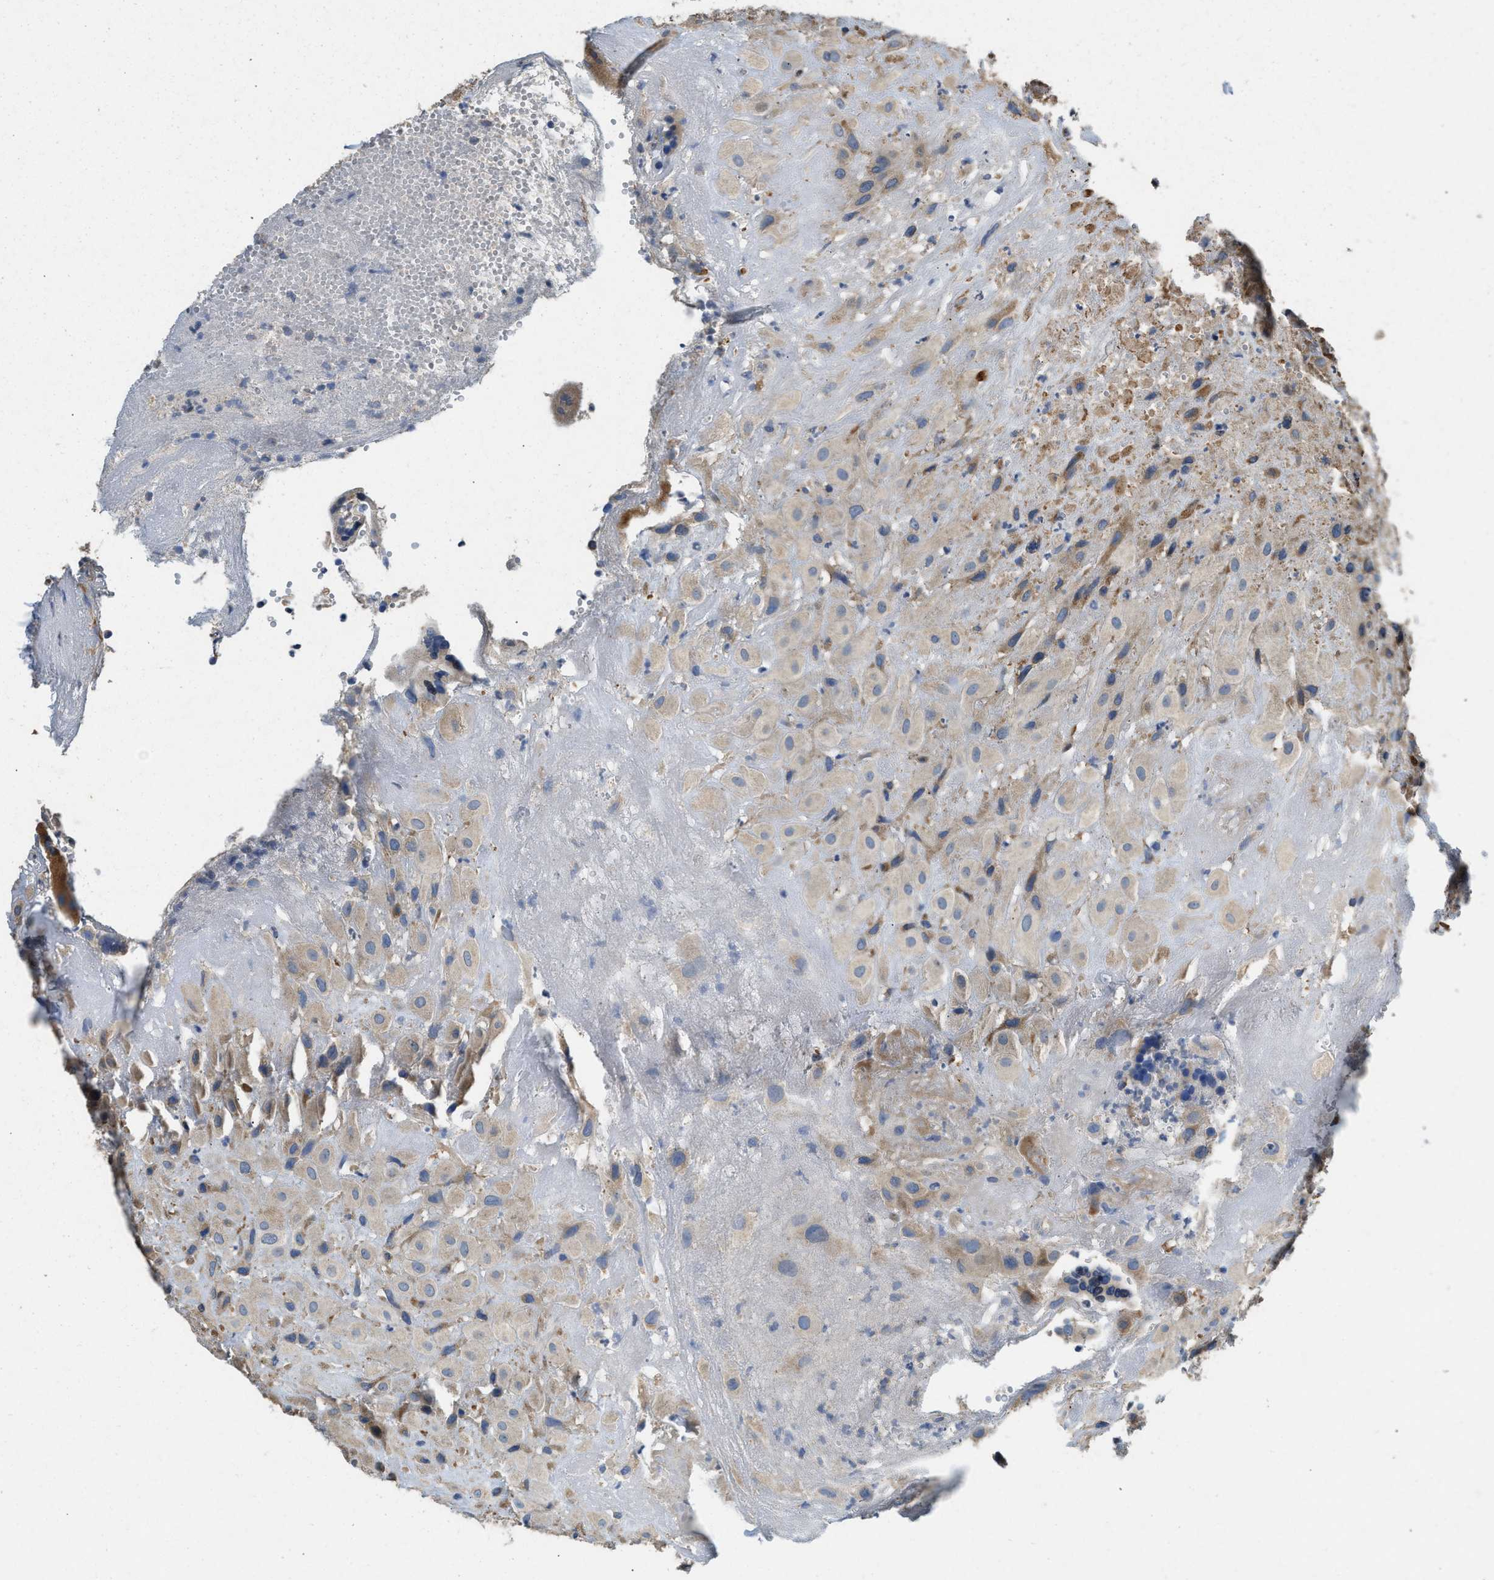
{"staining": {"intensity": "weak", "quantity": ">75%", "location": "cytoplasmic/membranous"}, "tissue": "placenta", "cell_type": "Decidual cells", "image_type": "normal", "snomed": [{"axis": "morphology", "description": "Normal tissue, NOS"}, {"axis": "topography", "description": "Placenta"}], "caption": "High-magnification brightfield microscopy of unremarkable placenta stained with DAB (3,3'-diaminobenzidine) (brown) and counterstained with hematoxylin (blue). decidual cells exhibit weak cytoplasmic/membranous staining is identified in about>75% of cells. (Brightfield microscopy of DAB IHC at high magnification).", "gene": "TMEM150A", "patient": {"sex": "female", "age": 18}}